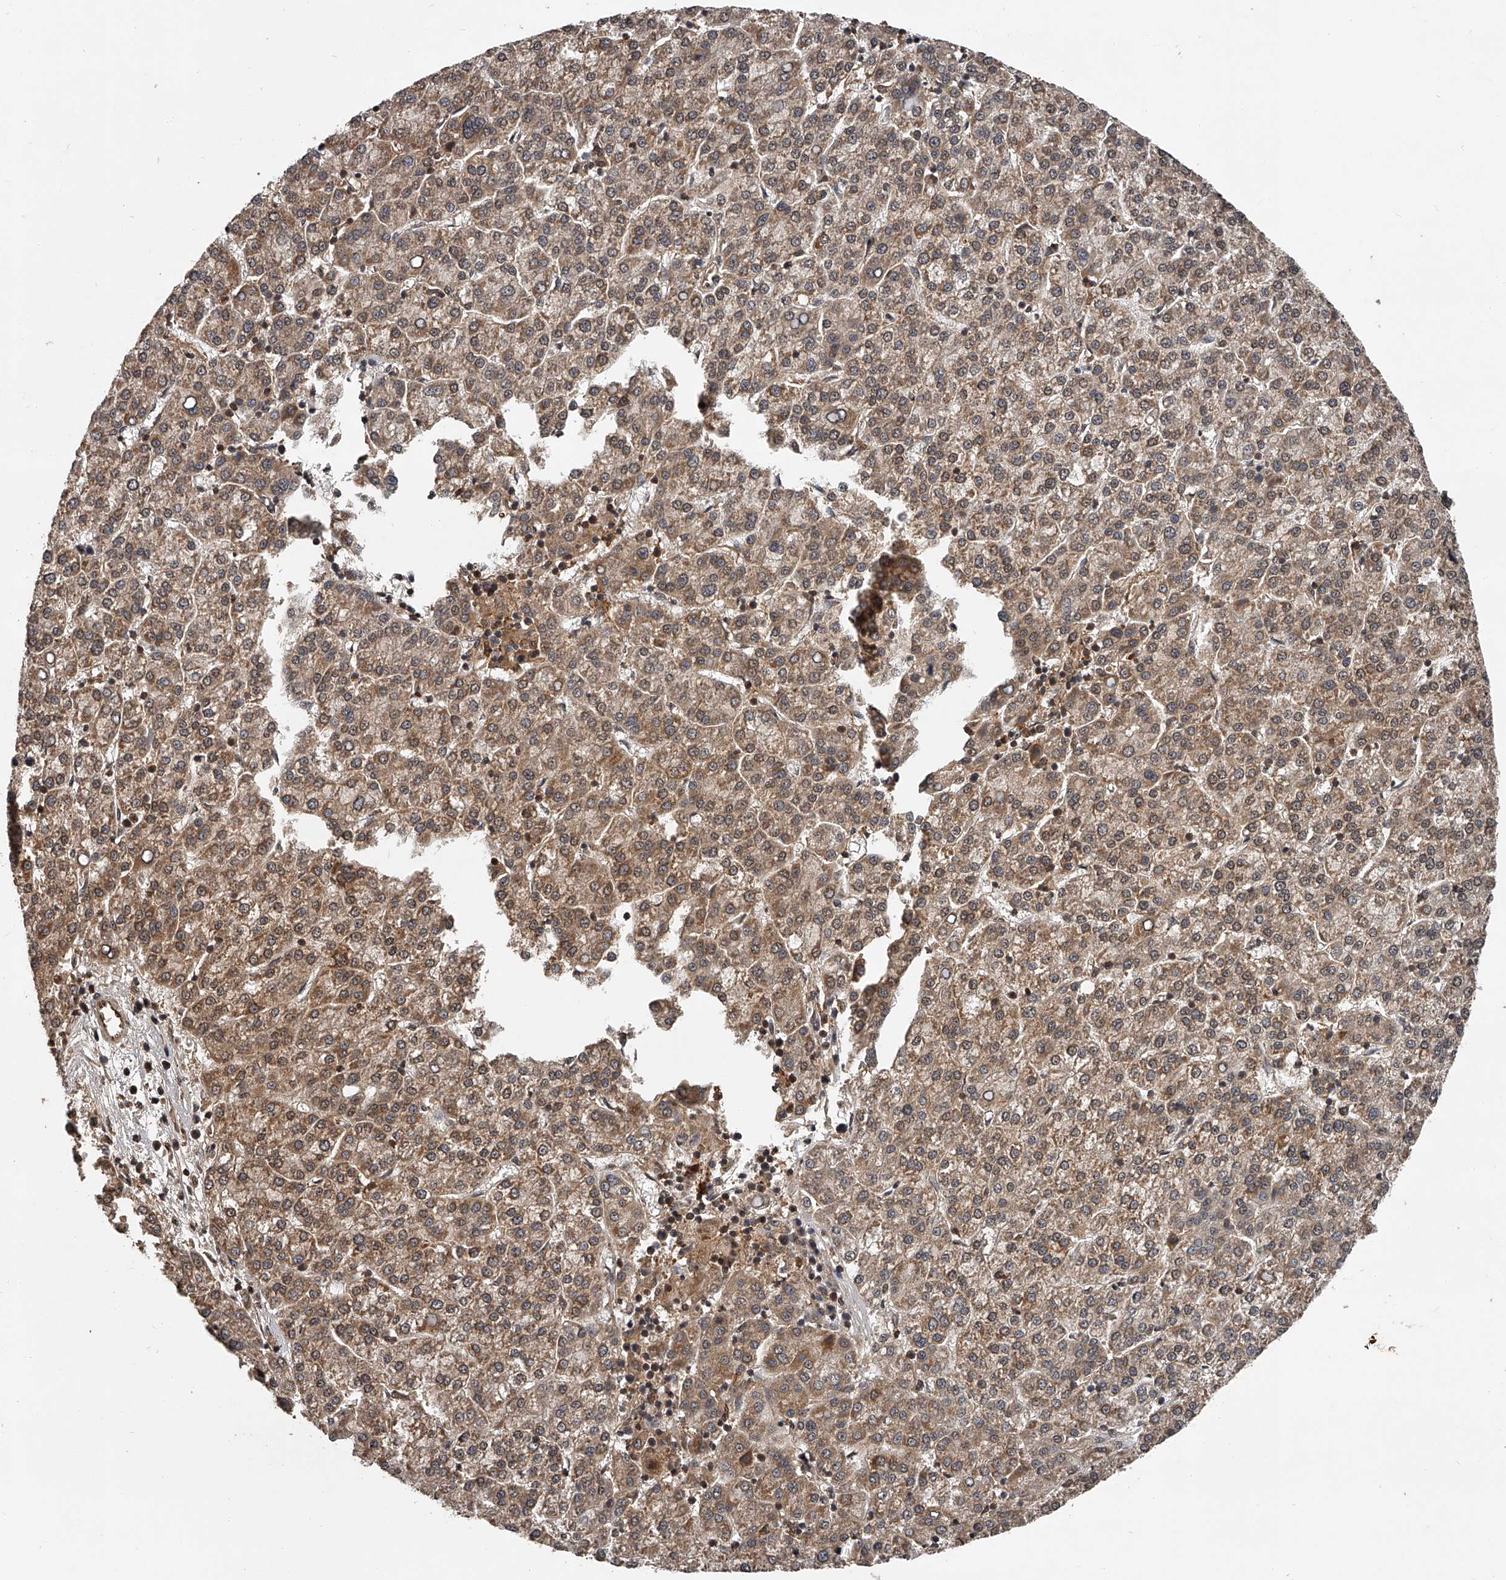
{"staining": {"intensity": "moderate", "quantity": ">75%", "location": "cytoplasmic/membranous"}, "tissue": "liver cancer", "cell_type": "Tumor cells", "image_type": "cancer", "snomed": [{"axis": "morphology", "description": "Carcinoma, Hepatocellular, NOS"}, {"axis": "topography", "description": "Liver"}], "caption": "IHC staining of liver hepatocellular carcinoma, which displays medium levels of moderate cytoplasmic/membranous positivity in approximately >75% of tumor cells indicating moderate cytoplasmic/membranous protein positivity. The staining was performed using DAB (3,3'-diaminobenzidine) (brown) for protein detection and nuclei were counterstained in hematoxylin (blue).", "gene": "PLEKHG1", "patient": {"sex": "female", "age": 58}}